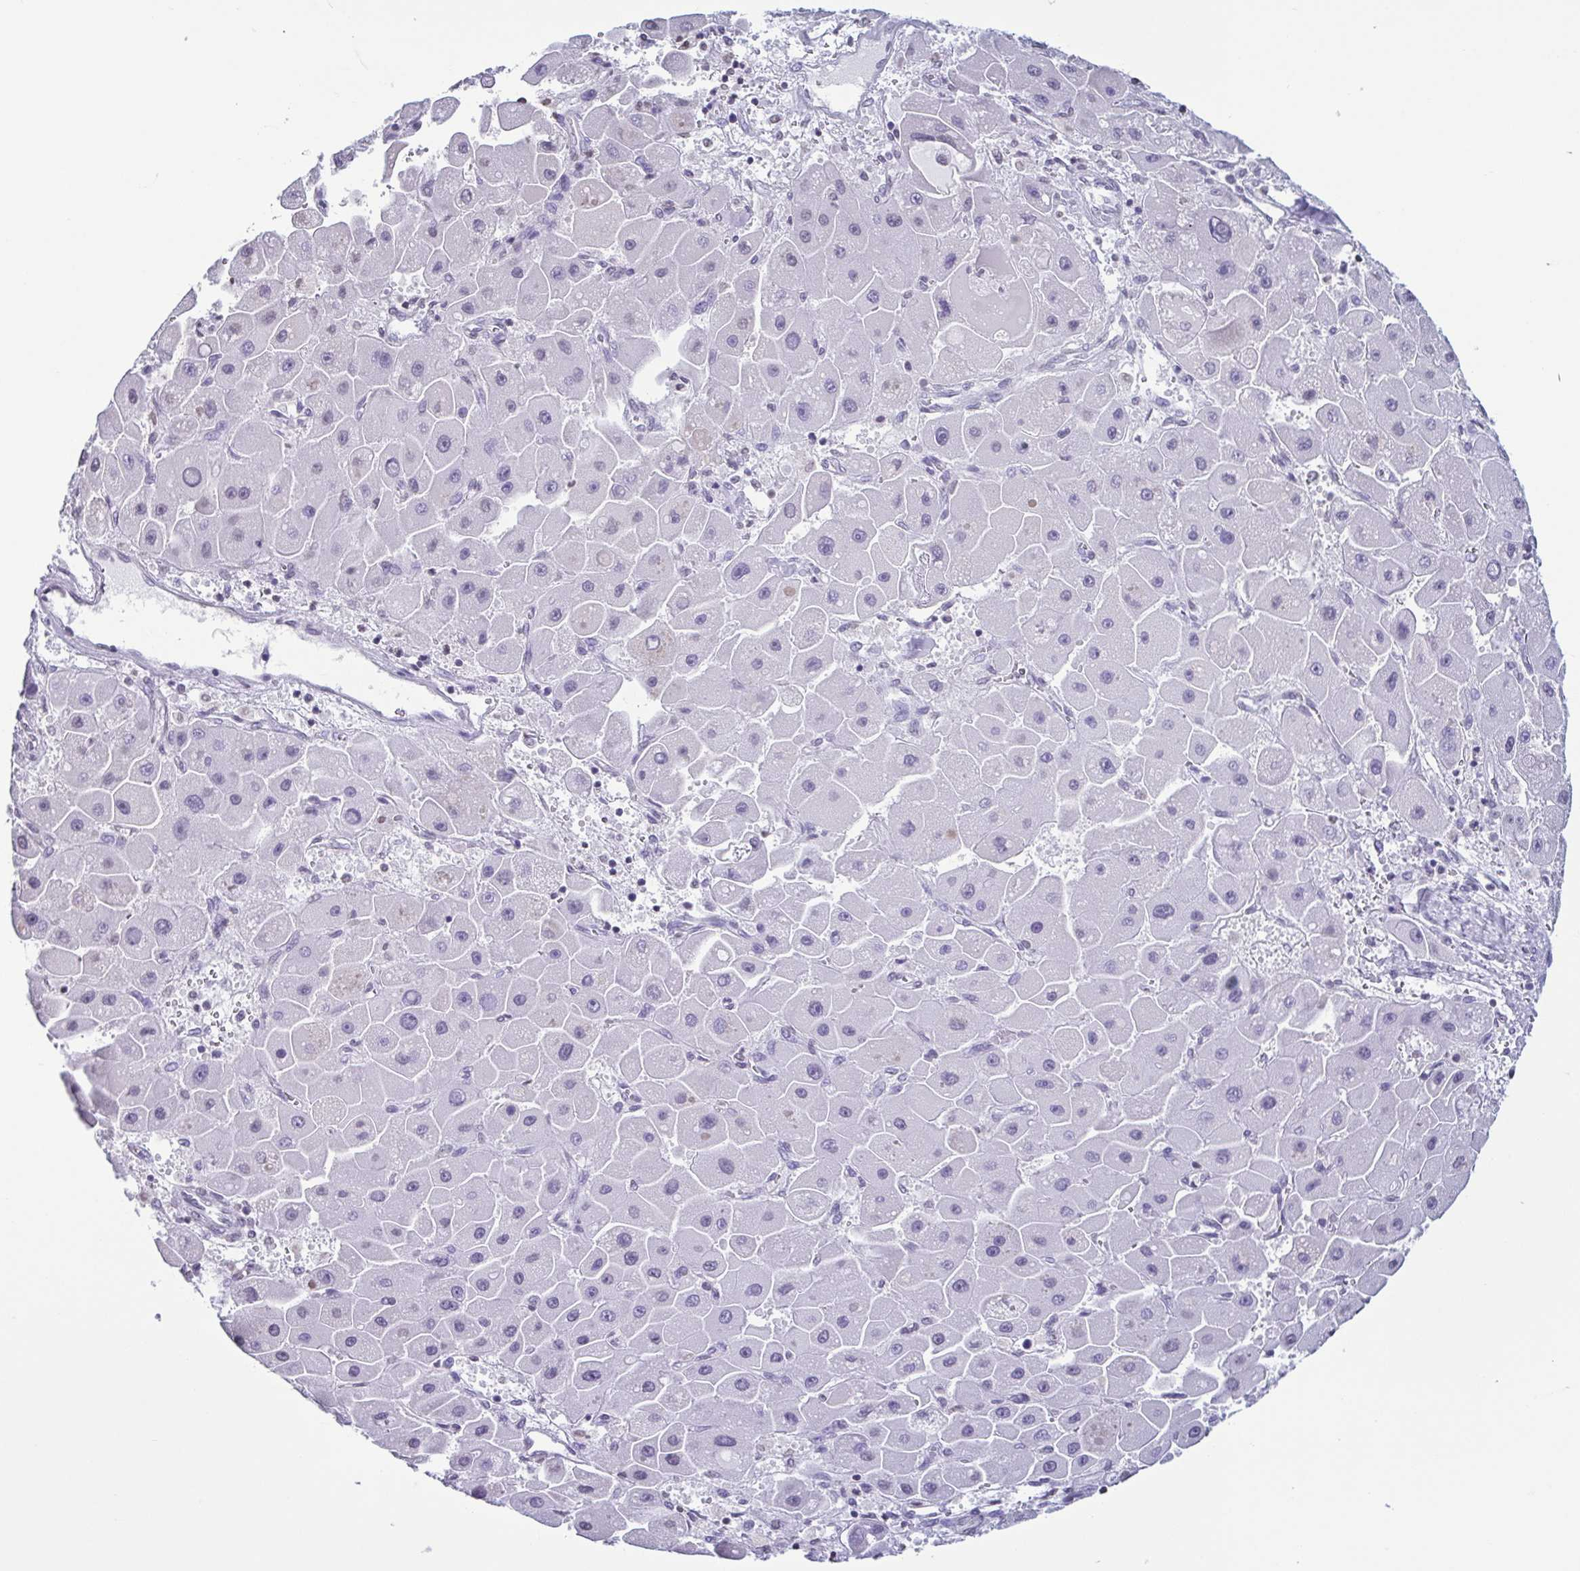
{"staining": {"intensity": "negative", "quantity": "none", "location": "none"}, "tissue": "liver cancer", "cell_type": "Tumor cells", "image_type": "cancer", "snomed": [{"axis": "morphology", "description": "Carcinoma, Hepatocellular, NOS"}, {"axis": "topography", "description": "Liver"}], "caption": "A photomicrograph of liver hepatocellular carcinoma stained for a protein reveals no brown staining in tumor cells.", "gene": "VCY1B", "patient": {"sex": "male", "age": 24}}